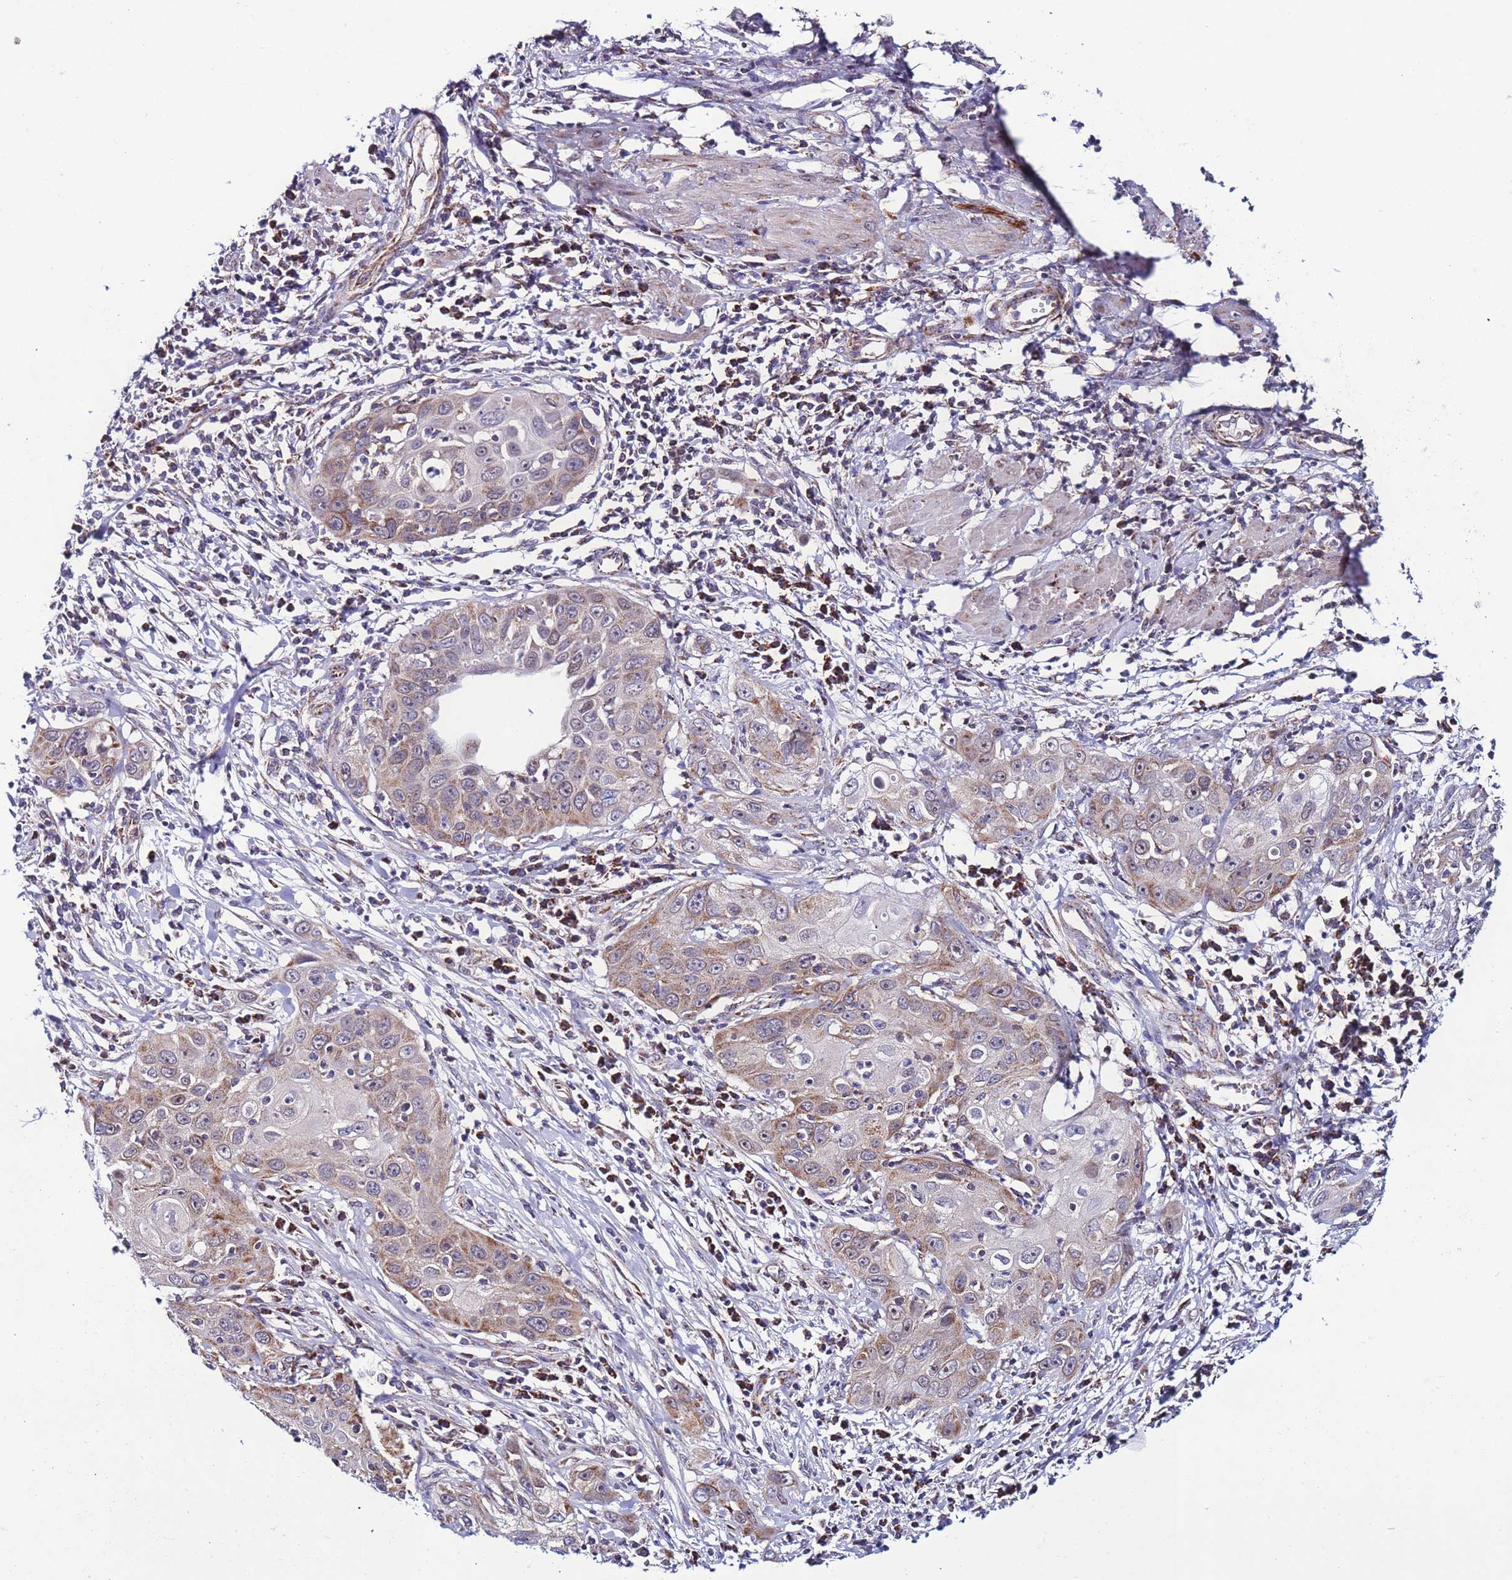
{"staining": {"intensity": "moderate", "quantity": "25%-75%", "location": "cytoplasmic/membranous"}, "tissue": "cervical cancer", "cell_type": "Tumor cells", "image_type": "cancer", "snomed": [{"axis": "morphology", "description": "Squamous cell carcinoma, NOS"}, {"axis": "topography", "description": "Cervix"}], "caption": "Human squamous cell carcinoma (cervical) stained for a protein (brown) displays moderate cytoplasmic/membranous positive positivity in approximately 25%-75% of tumor cells.", "gene": "UEVLD", "patient": {"sex": "female", "age": 36}}